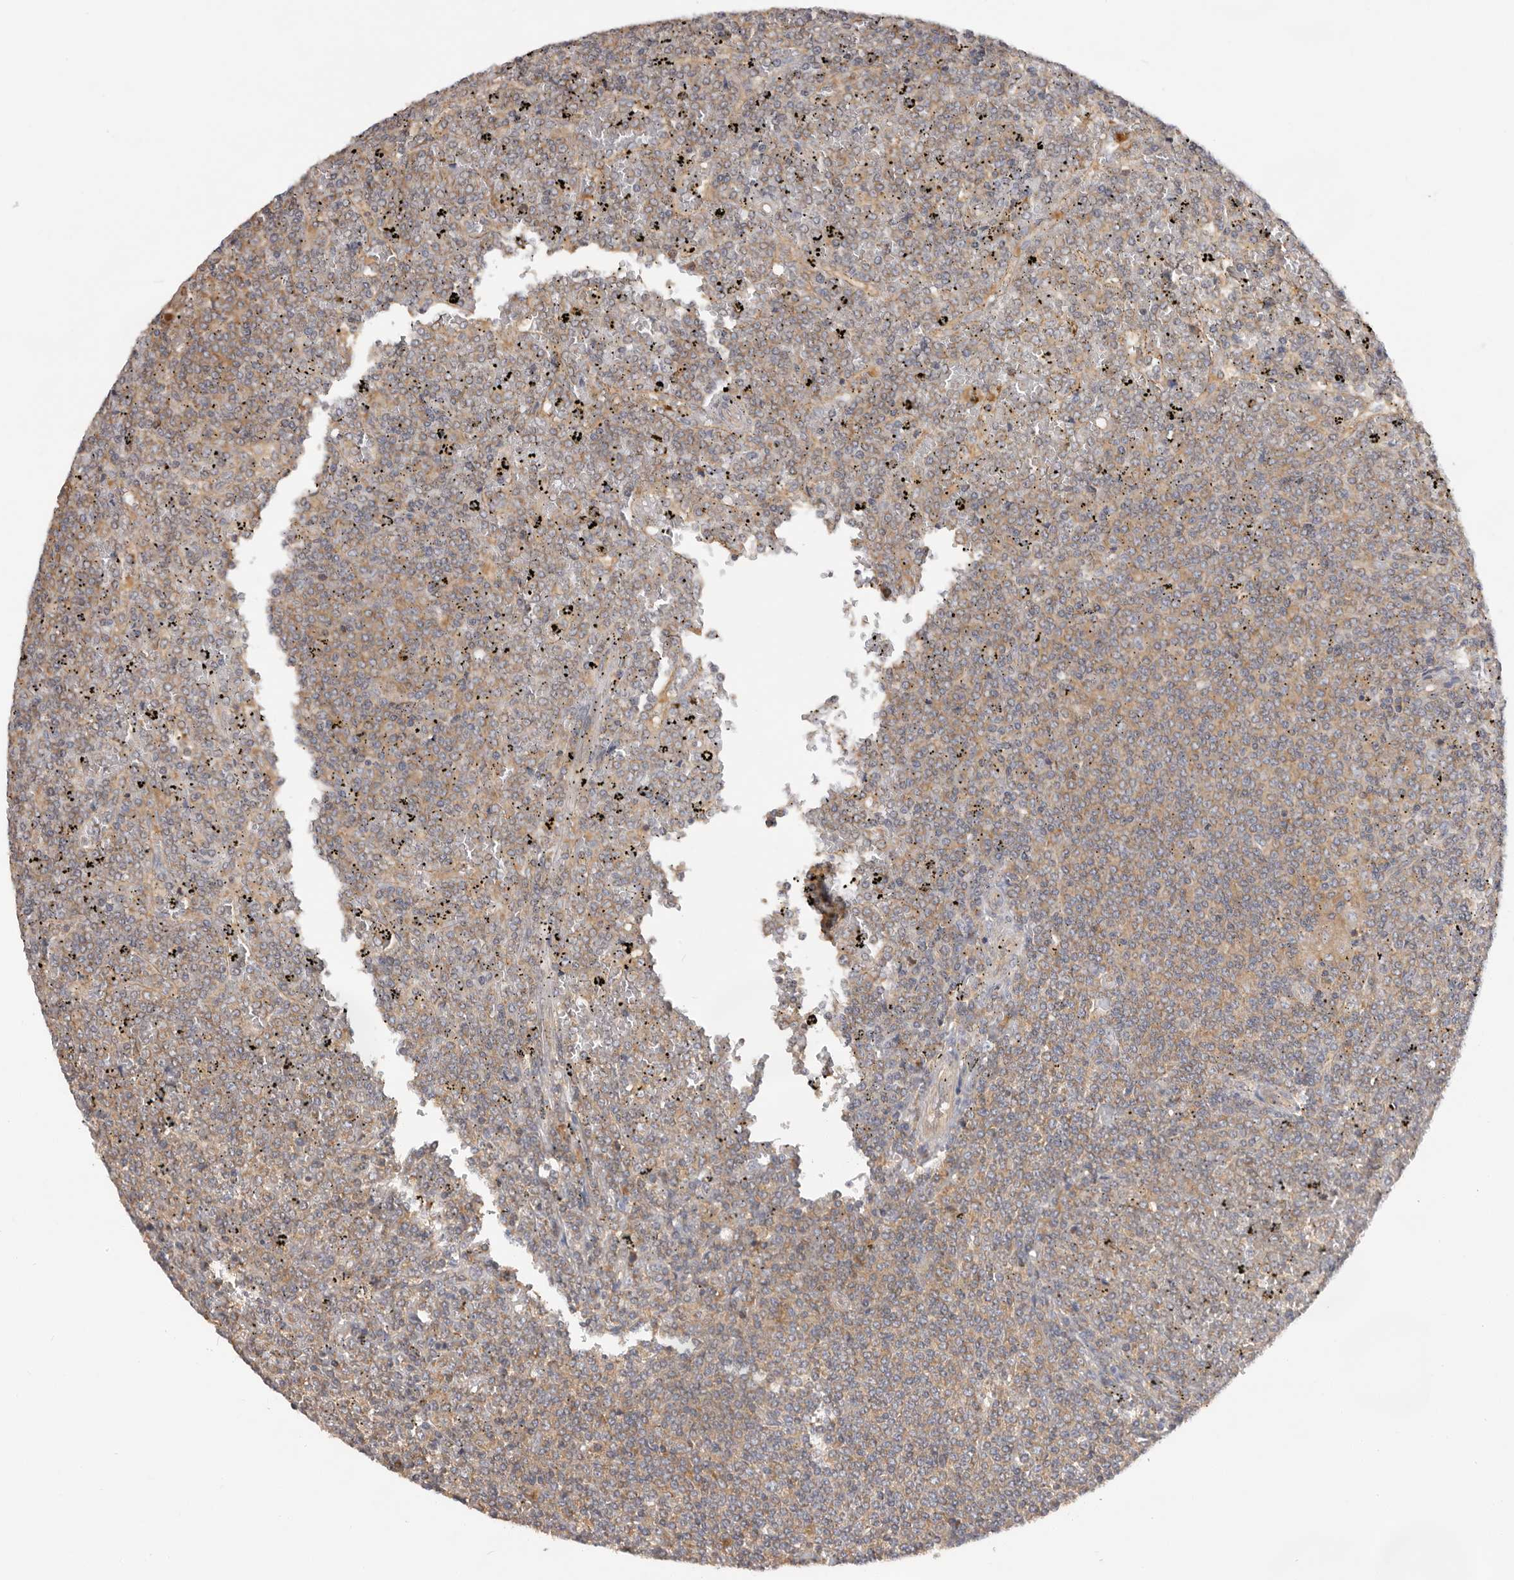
{"staining": {"intensity": "moderate", "quantity": ">75%", "location": "cytoplasmic/membranous"}, "tissue": "lymphoma", "cell_type": "Tumor cells", "image_type": "cancer", "snomed": [{"axis": "morphology", "description": "Malignant lymphoma, non-Hodgkin's type, Low grade"}, {"axis": "topography", "description": "Spleen"}], "caption": "The image reveals staining of lymphoma, revealing moderate cytoplasmic/membranous protein positivity (brown color) within tumor cells.", "gene": "PPP1R42", "patient": {"sex": "female", "age": 19}}